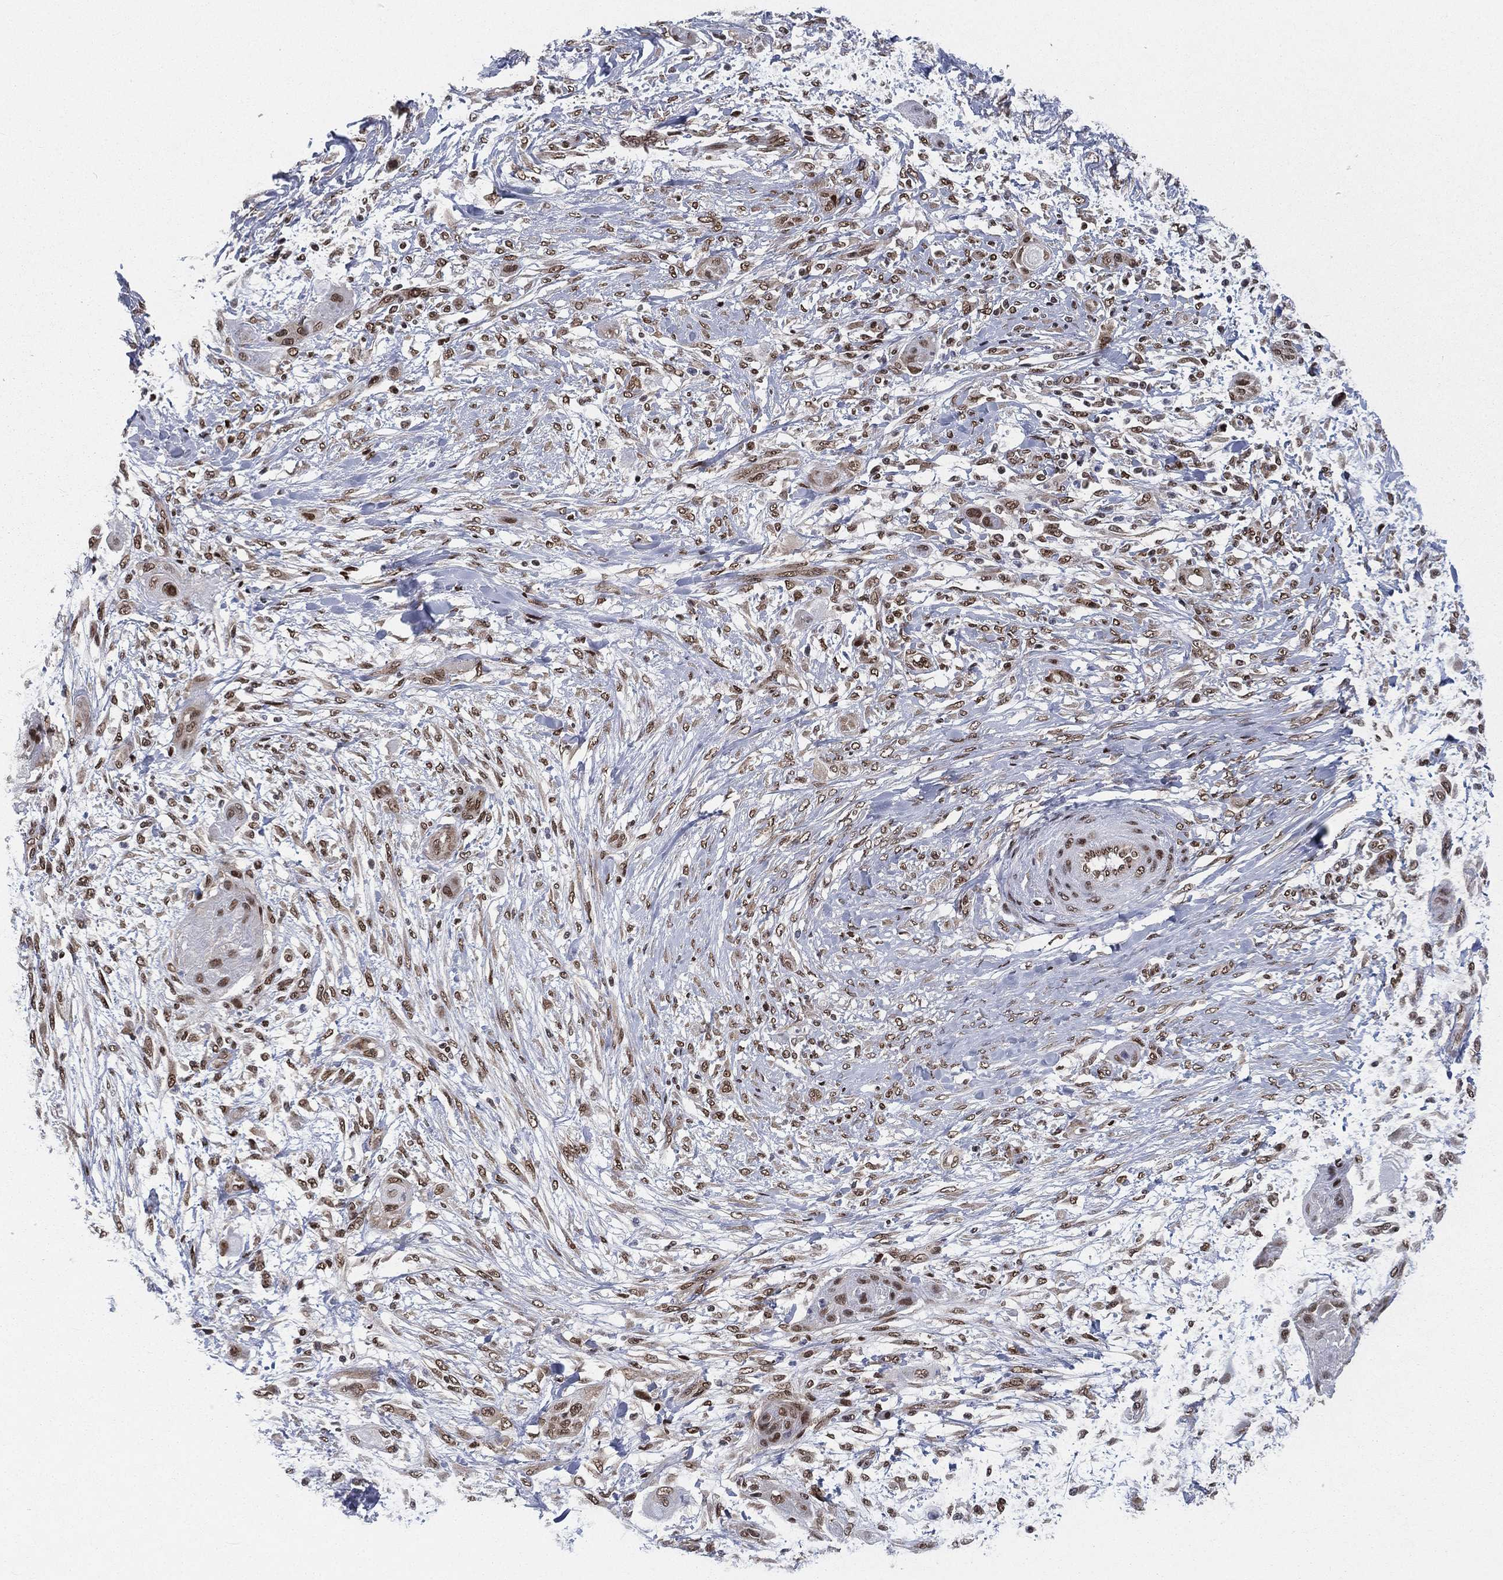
{"staining": {"intensity": "moderate", "quantity": ">75%", "location": "nuclear"}, "tissue": "skin cancer", "cell_type": "Tumor cells", "image_type": "cancer", "snomed": [{"axis": "morphology", "description": "Squamous cell carcinoma, NOS"}, {"axis": "topography", "description": "Skin"}], "caption": "Immunohistochemical staining of skin squamous cell carcinoma reveals medium levels of moderate nuclear staining in approximately >75% of tumor cells. (IHC, brightfield microscopy, high magnification).", "gene": "FUBP3", "patient": {"sex": "male", "age": 62}}